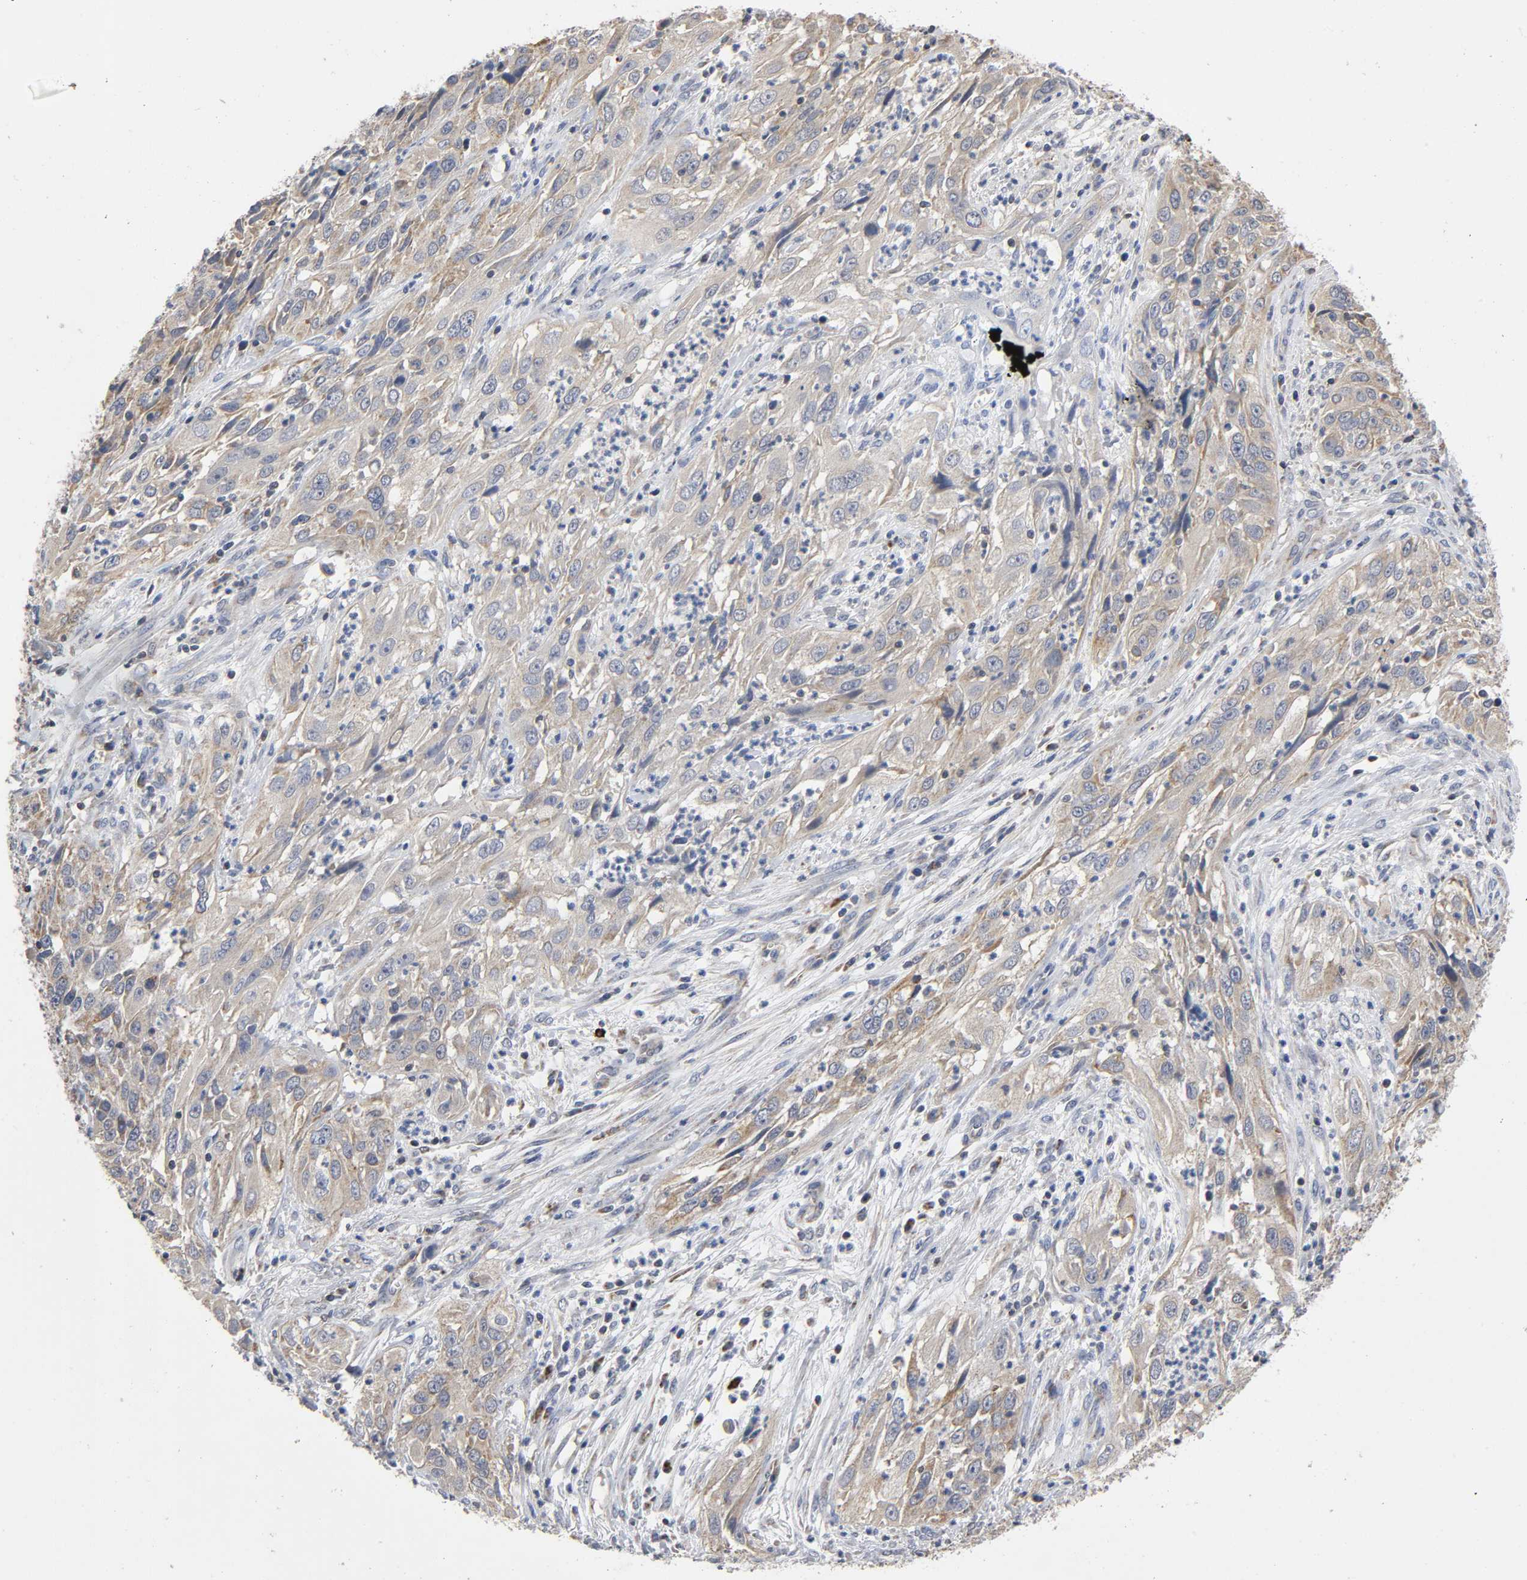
{"staining": {"intensity": "moderate", "quantity": ">75%", "location": "cytoplasmic/membranous"}, "tissue": "cervical cancer", "cell_type": "Tumor cells", "image_type": "cancer", "snomed": [{"axis": "morphology", "description": "Squamous cell carcinoma, NOS"}, {"axis": "topography", "description": "Cervix"}], "caption": "Cervical squamous cell carcinoma stained with DAB (3,3'-diaminobenzidine) immunohistochemistry displays medium levels of moderate cytoplasmic/membranous expression in about >75% of tumor cells.", "gene": "SYT16", "patient": {"sex": "female", "age": 32}}